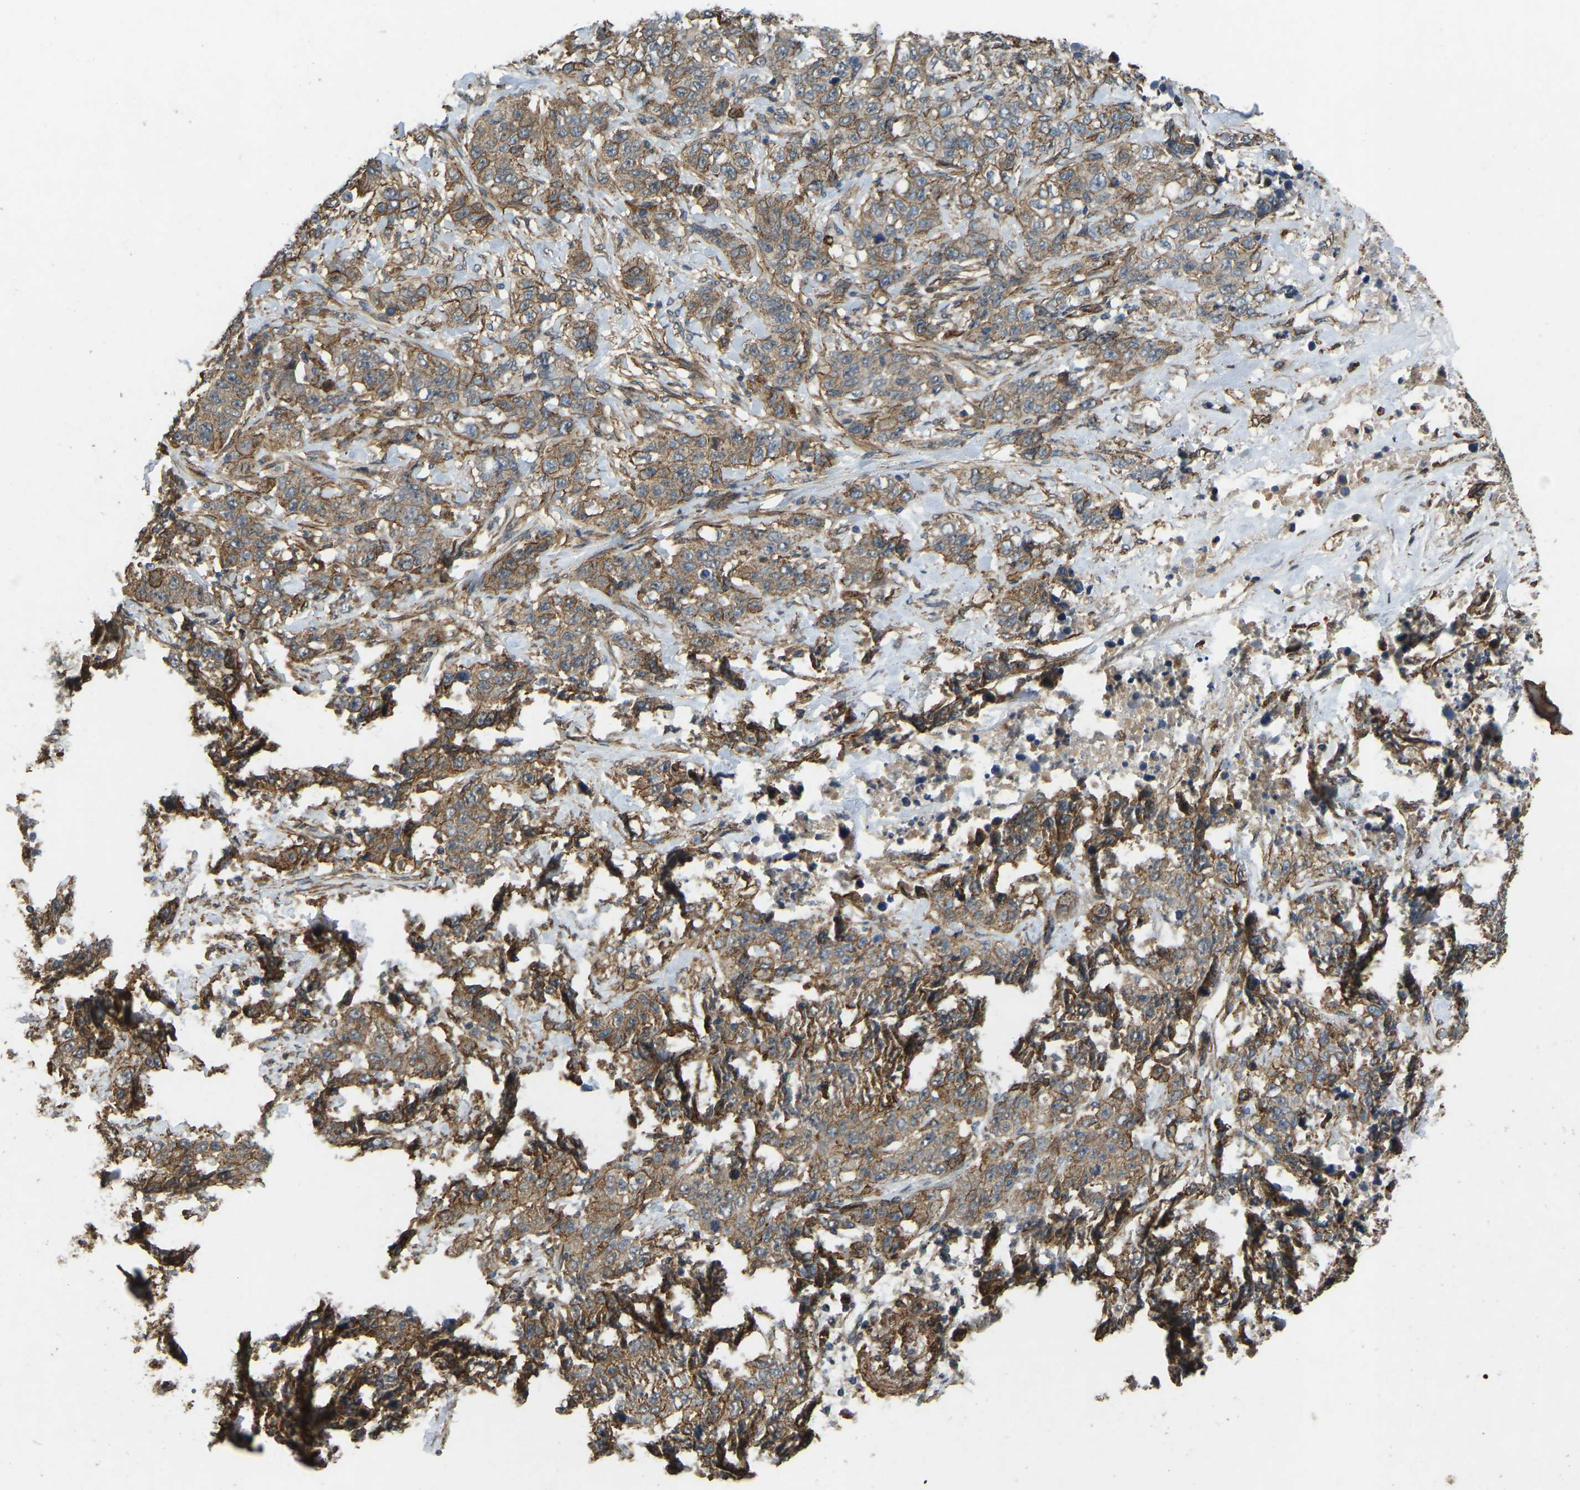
{"staining": {"intensity": "moderate", "quantity": ">75%", "location": "cytoplasmic/membranous"}, "tissue": "stomach cancer", "cell_type": "Tumor cells", "image_type": "cancer", "snomed": [{"axis": "morphology", "description": "Adenocarcinoma, NOS"}, {"axis": "topography", "description": "Stomach"}], "caption": "There is medium levels of moderate cytoplasmic/membranous expression in tumor cells of adenocarcinoma (stomach), as demonstrated by immunohistochemical staining (brown color).", "gene": "NMB", "patient": {"sex": "male", "age": 48}}